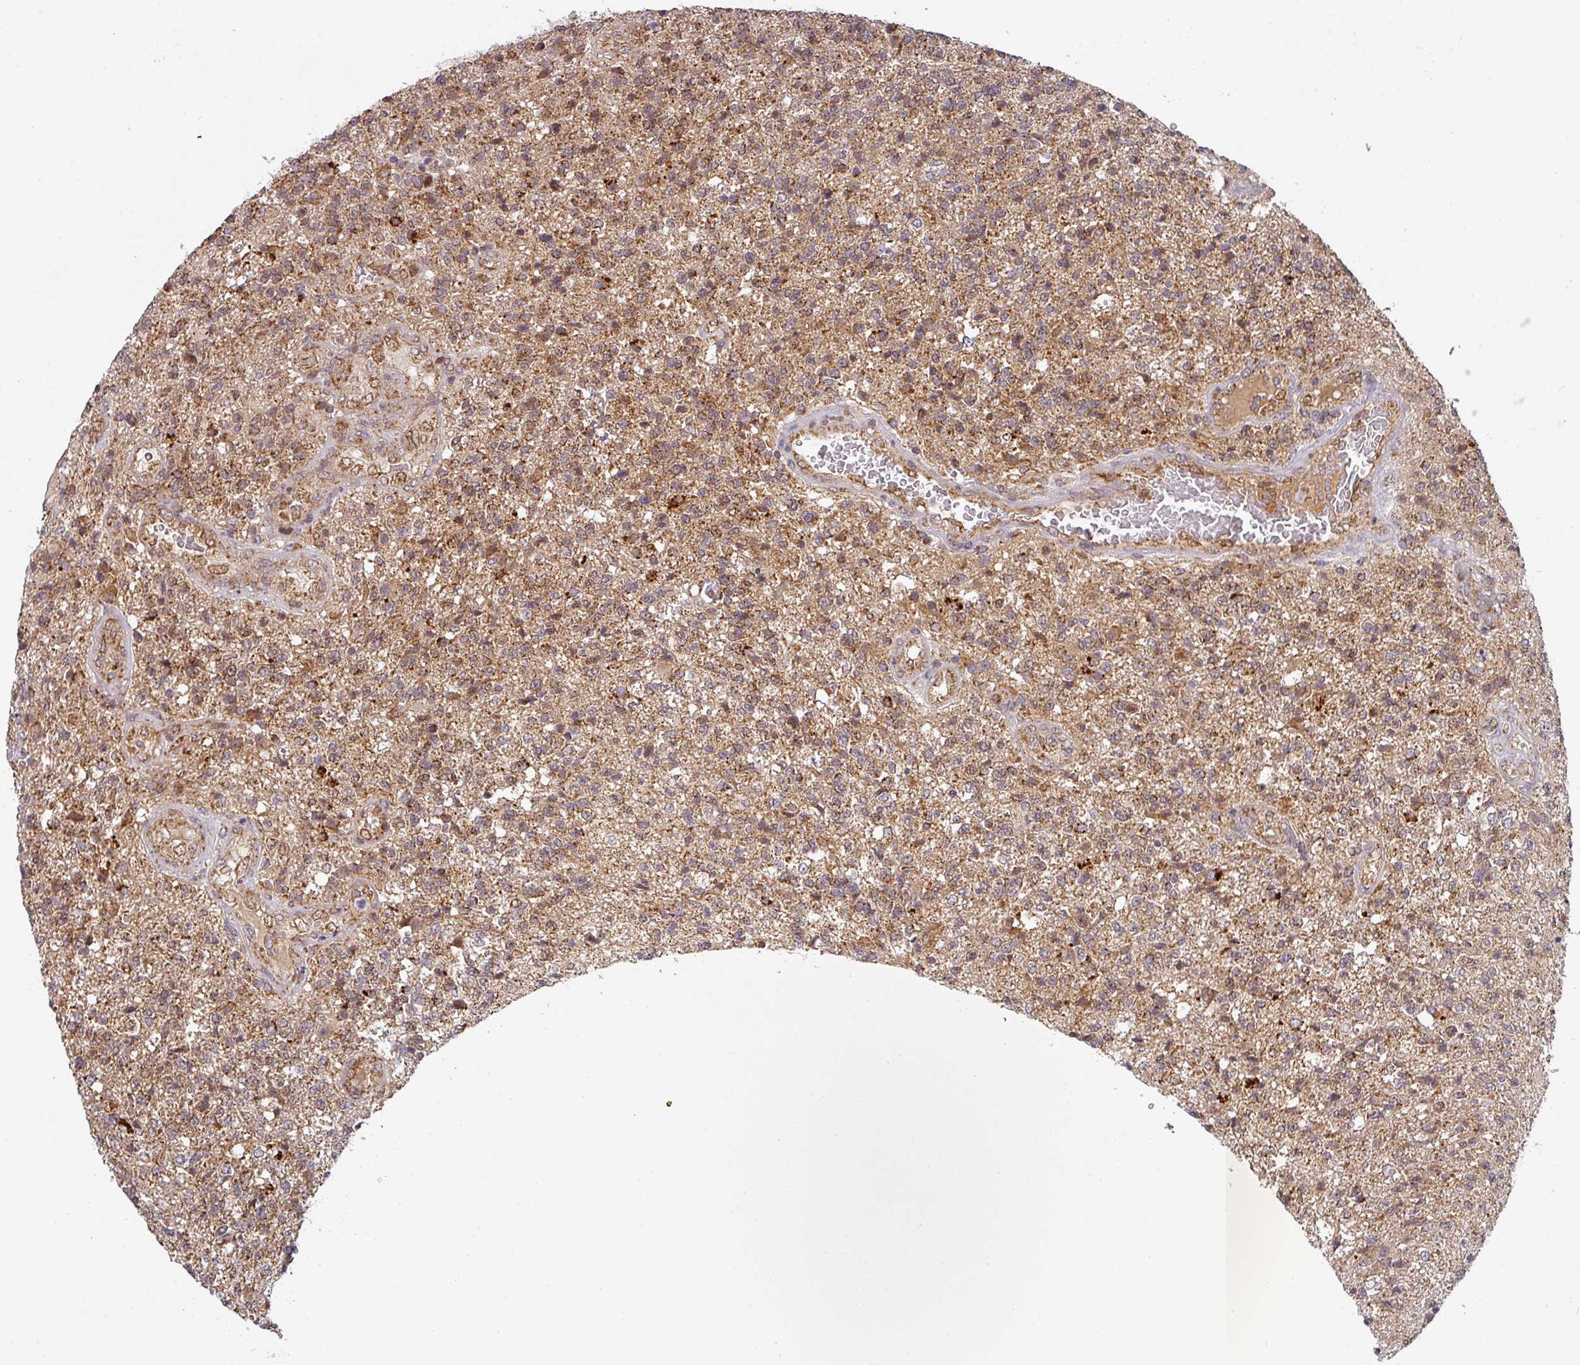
{"staining": {"intensity": "moderate", "quantity": ">75%", "location": "cytoplasmic/membranous"}, "tissue": "glioma", "cell_type": "Tumor cells", "image_type": "cancer", "snomed": [{"axis": "morphology", "description": "Glioma, malignant, High grade"}, {"axis": "topography", "description": "Brain"}], "caption": "A micrograph showing moderate cytoplasmic/membranous expression in approximately >75% of tumor cells in glioma, as visualized by brown immunohistochemical staining.", "gene": "MRPS16", "patient": {"sex": "male", "age": 56}}